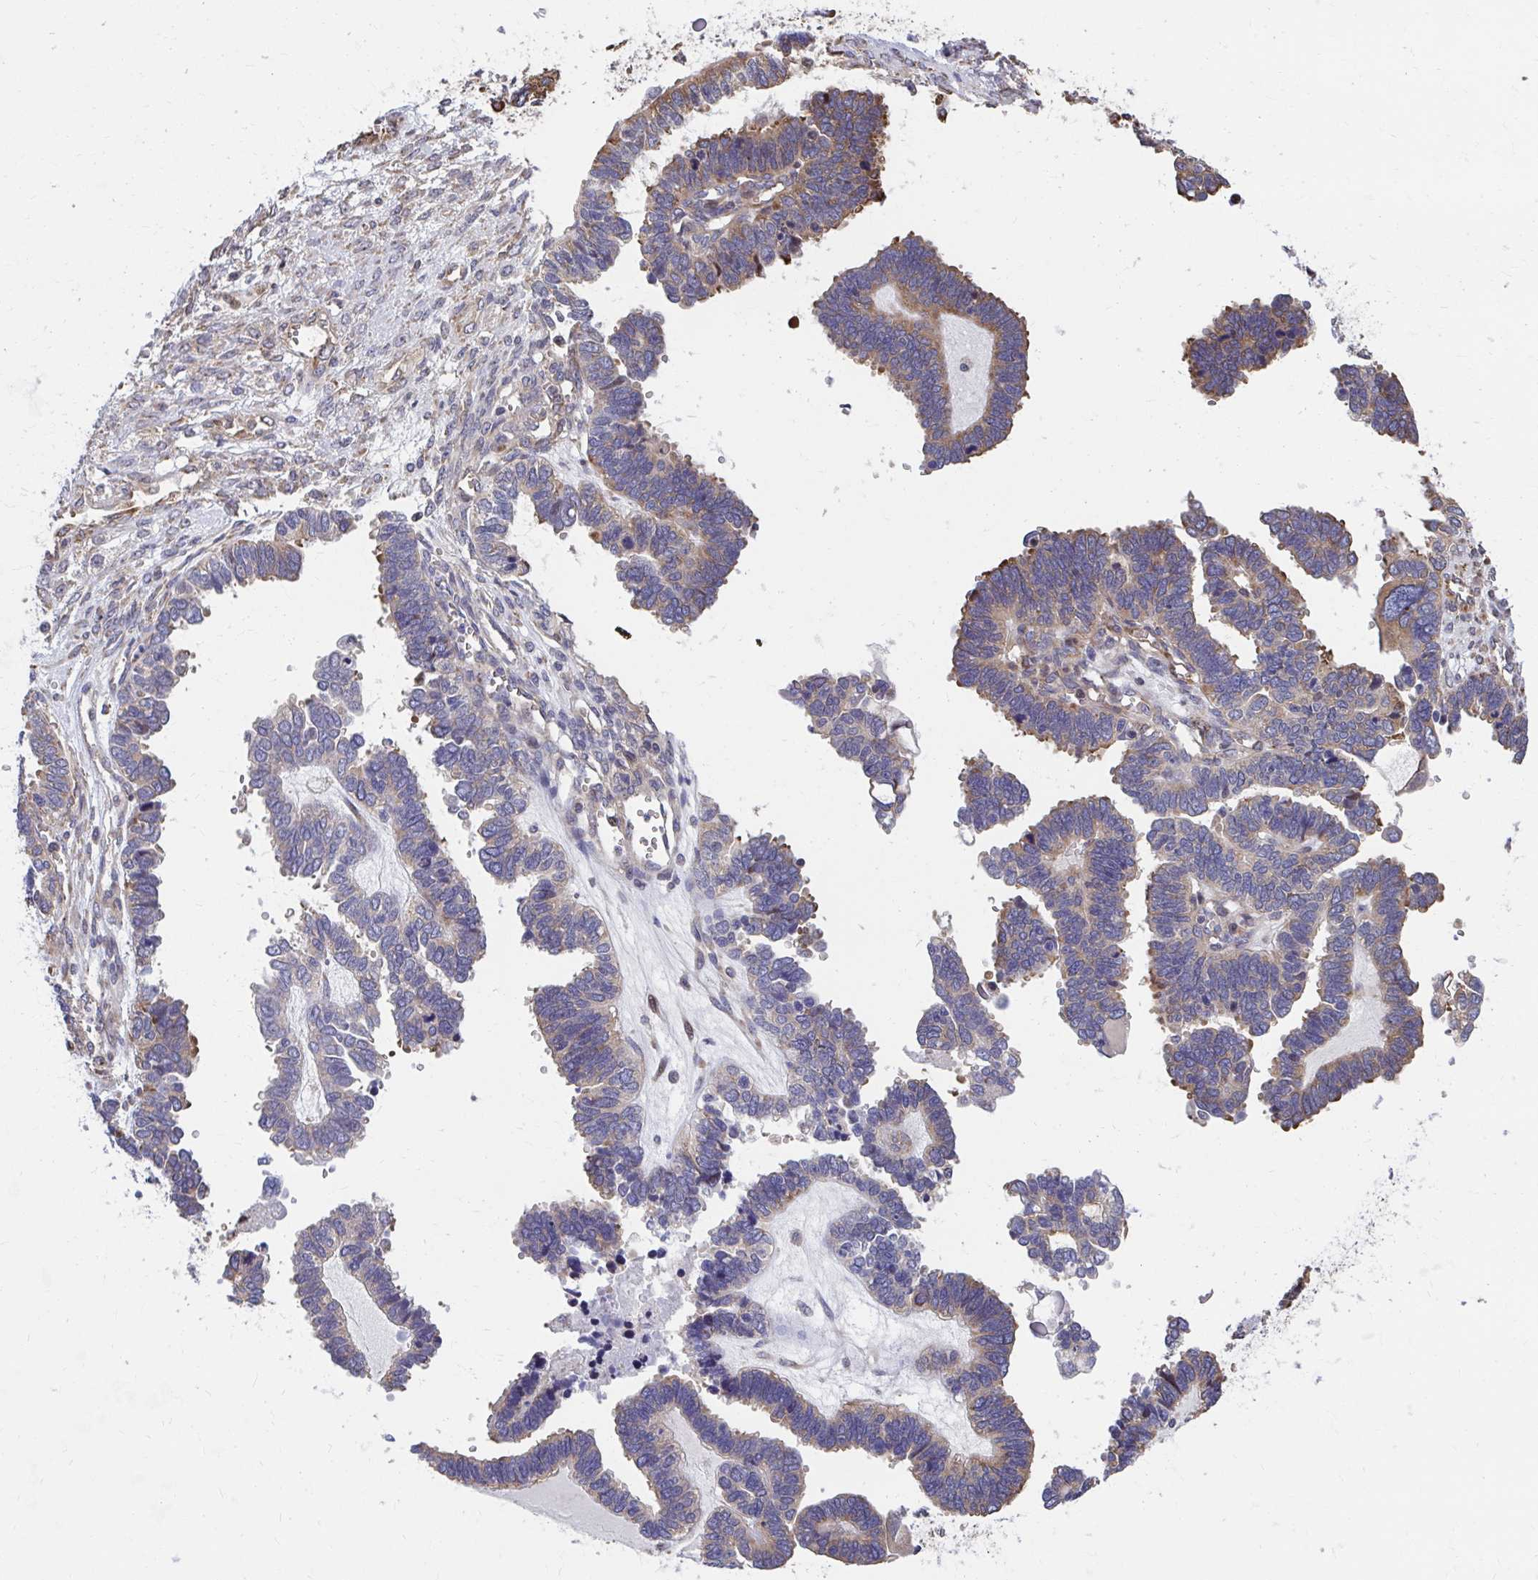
{"staining": {"intensity": "moderate", "quantity": "25%-75%", "location": "cytoplasmic/membranous"}, "tissue": "ovarian cancer", "cell_type": "Tumor cells", "image_type": "cancer", "snomed": [{"axis": "morphology", "description": "Cystadenocarcinoma, serous, NOS"}, {"axis": "topography", "description": "Ovary"}], "caption": "This is an image of IHC staining of ovarian serous cystadenocarcinoma, which shows moderate expression in the cytoplasmic/membranous of tumor cells.", "gene": "ZNF778", "patient": {"sex": "female", "age": 51}}